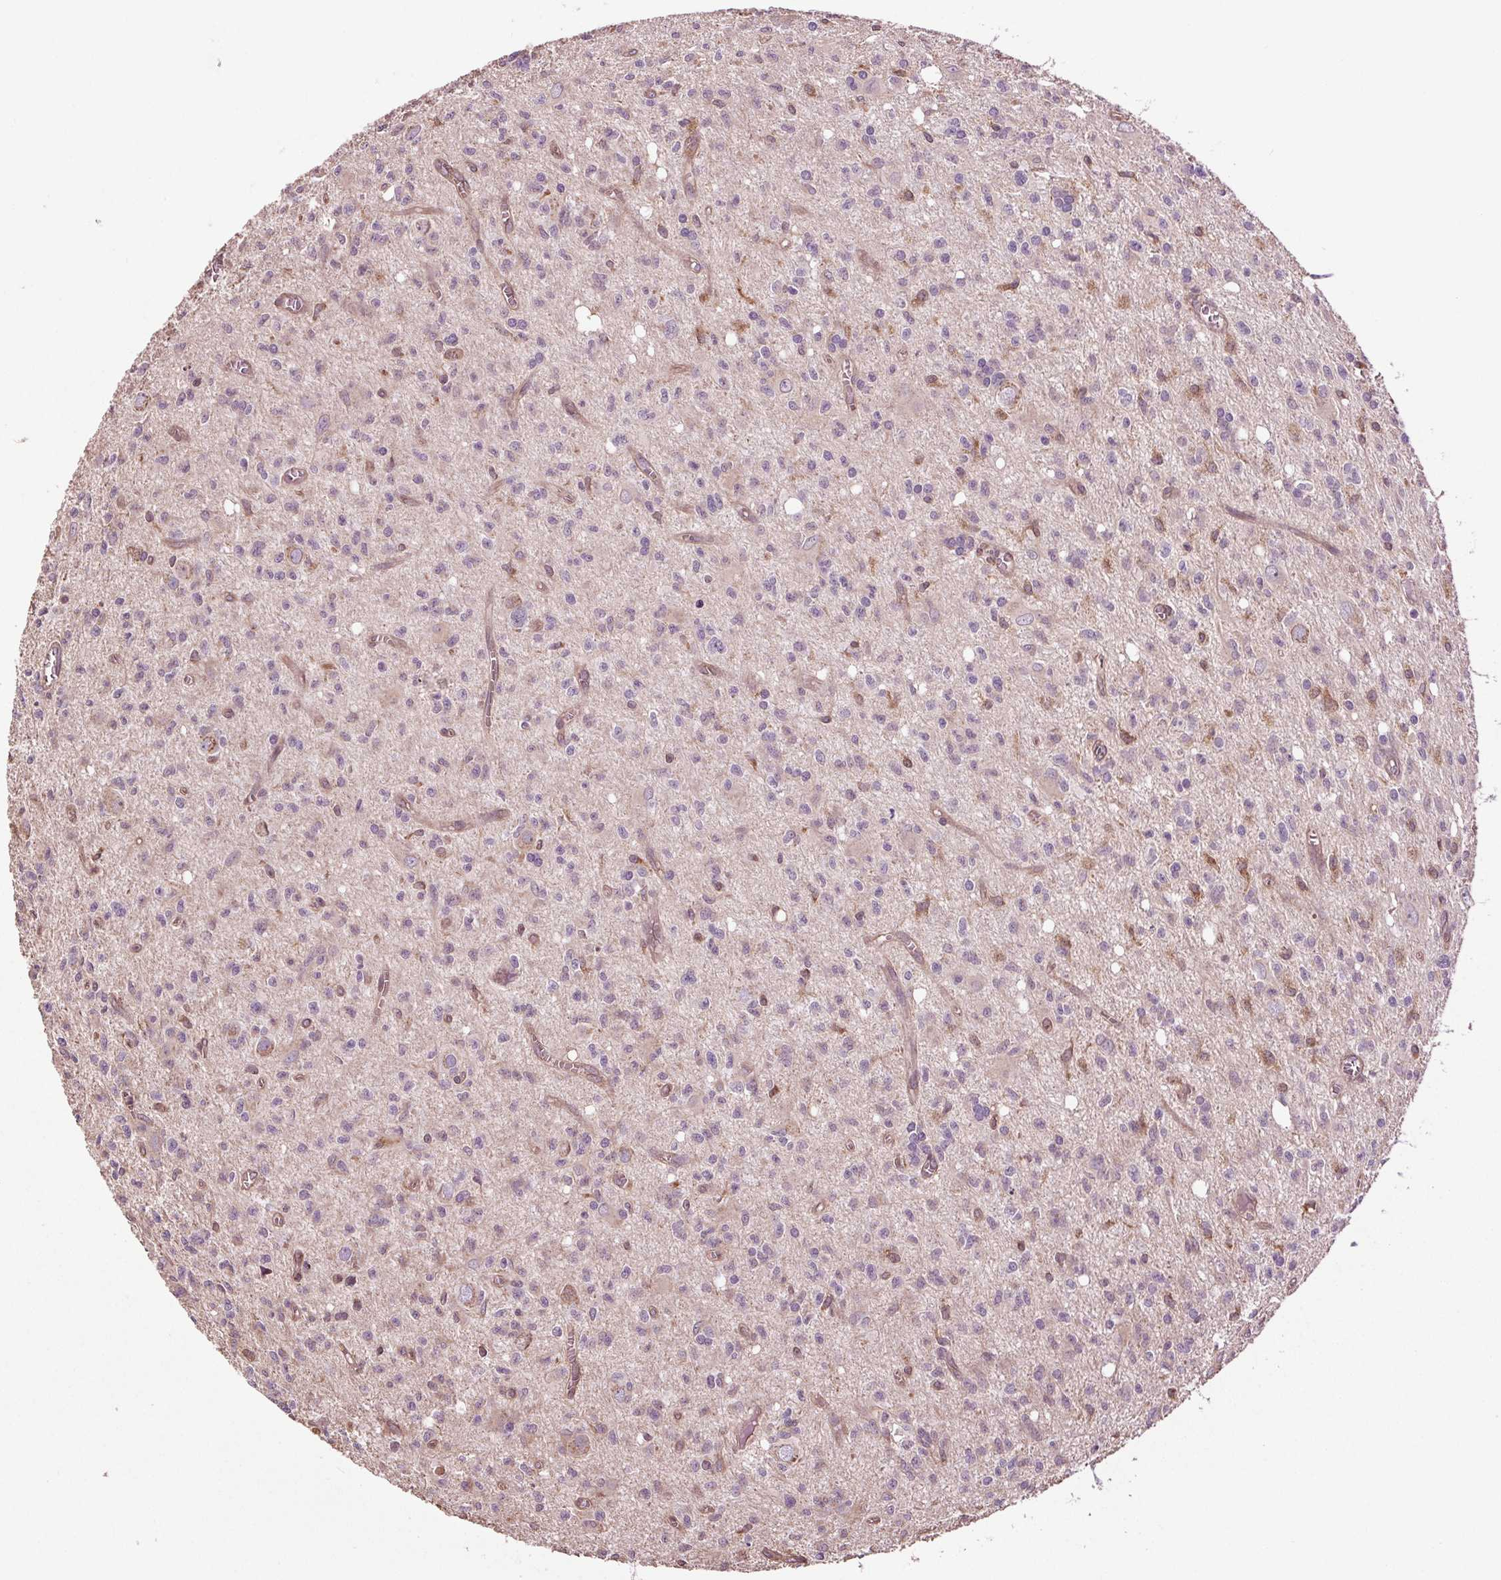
{"staining": {"intensity": "weak", "quantity": "<25%", "location": "cytoplasmic/membranous"}, "tissue": "glioma", "cell_type": "Tumor cells", "image_type": "cancer", "snomed": [{"axis": "morphology", "description": "Glioma, malignant, Low grade"}, {"axis": "topography", "description": "Brain"}], "caption": "Tumor cells are negative for protein expression in human glioma.", "gene": "RNPEP", "patient": {"sex": "male", "age": 64}}